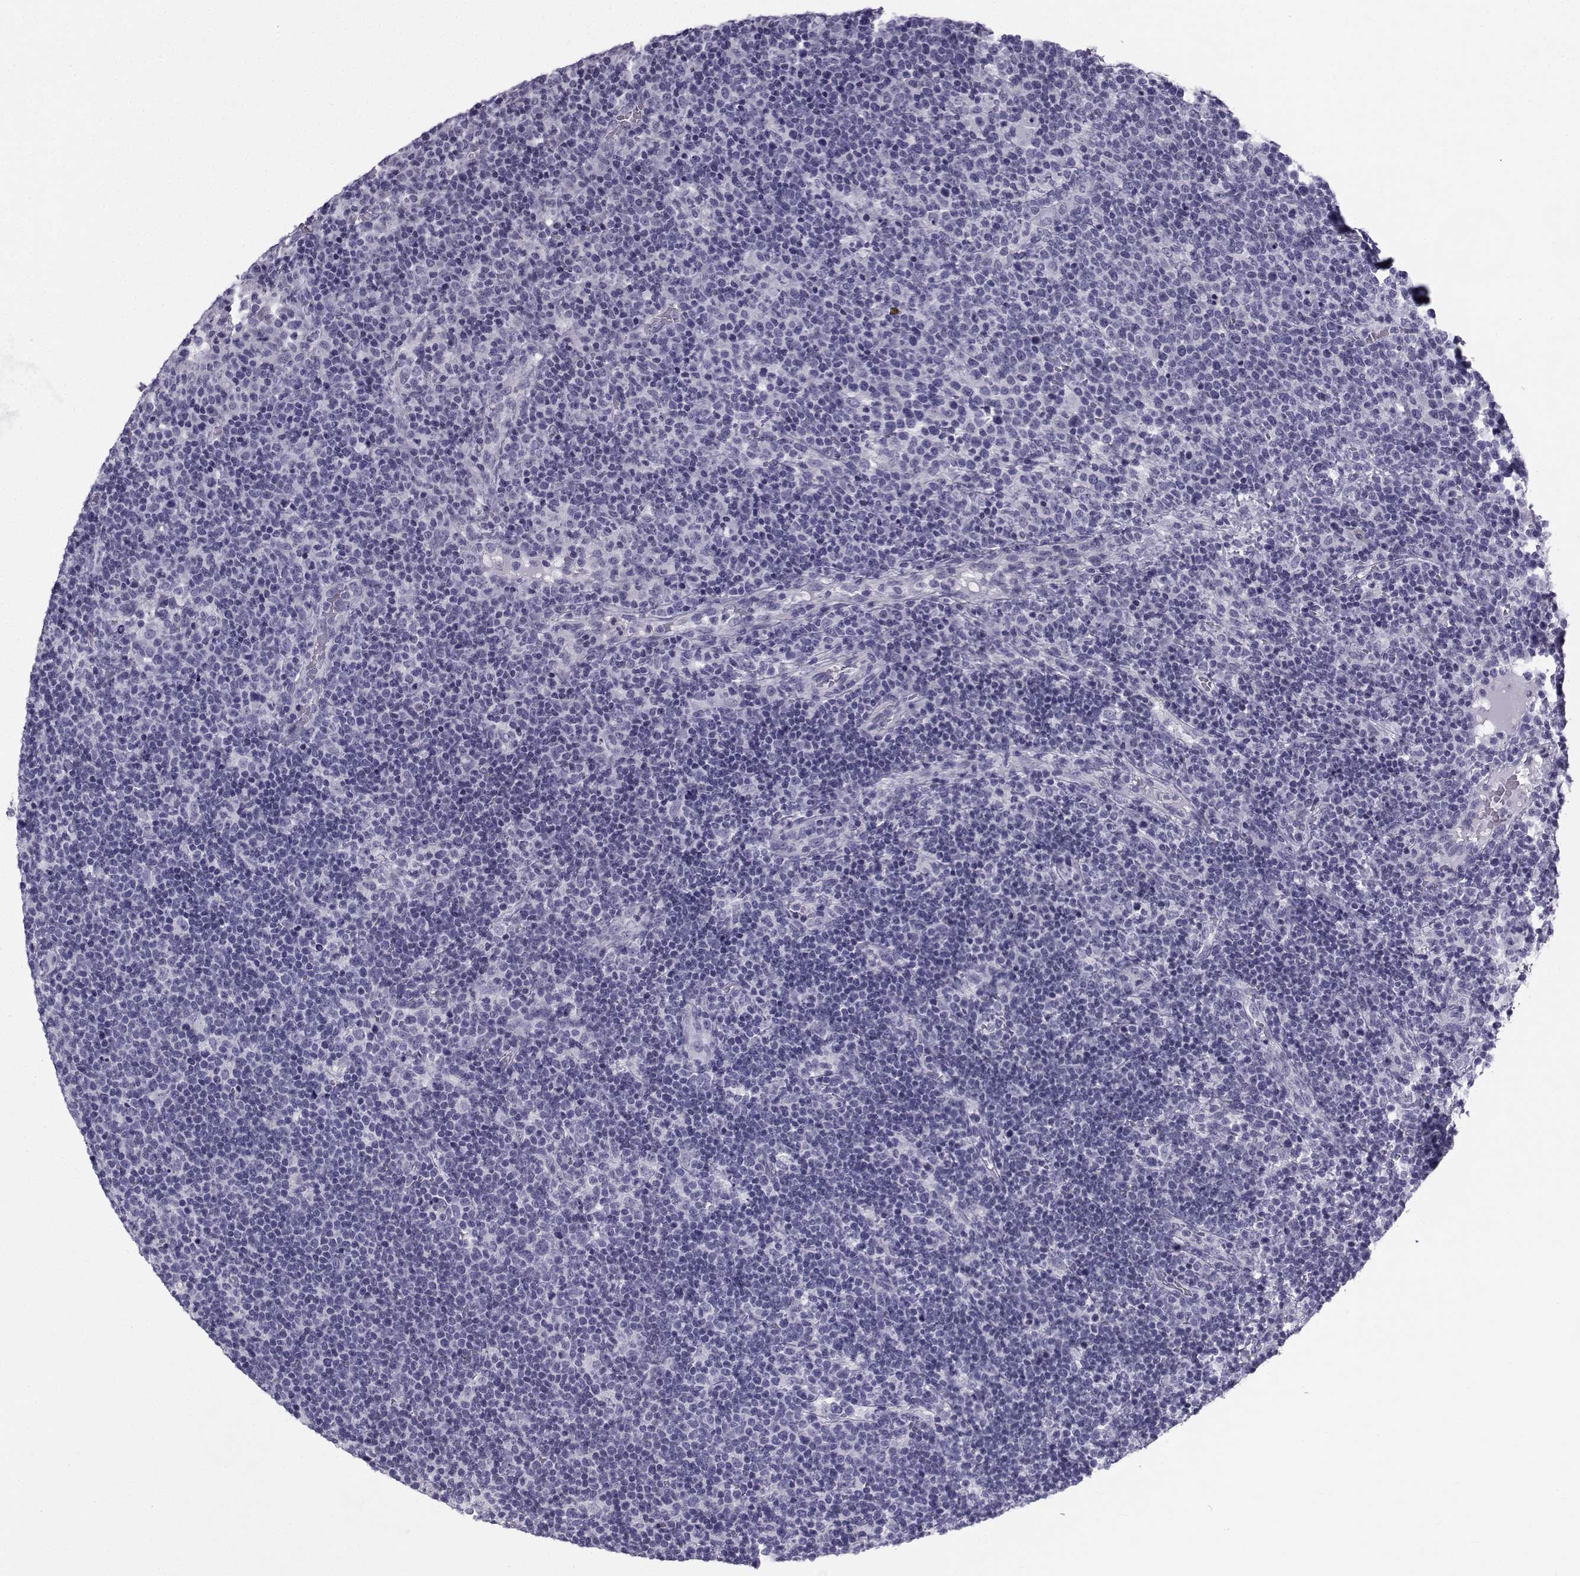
{"staining": {"intensity": "negative", "quantity": "none", "location": "none"}, "tissue": "lymphoma", "cell_type": "Tumor cells", "image_type": "cancer", "snomed": [{"axis": "morphology", "description": "Malignant lymphoma, non-Hodgkin's type, High grade"}, {"axis": "topography", "description": "Lymph node"}], "caption": "IHC histopathology image of neoplastic tissue: lymphoma stained with DAB (3,3'-diaminobenzidine) exhibits no significant protein positivity in tumor cells.", "gene": "SPANXD", "patient": {"sex": "male", "age": 61}}